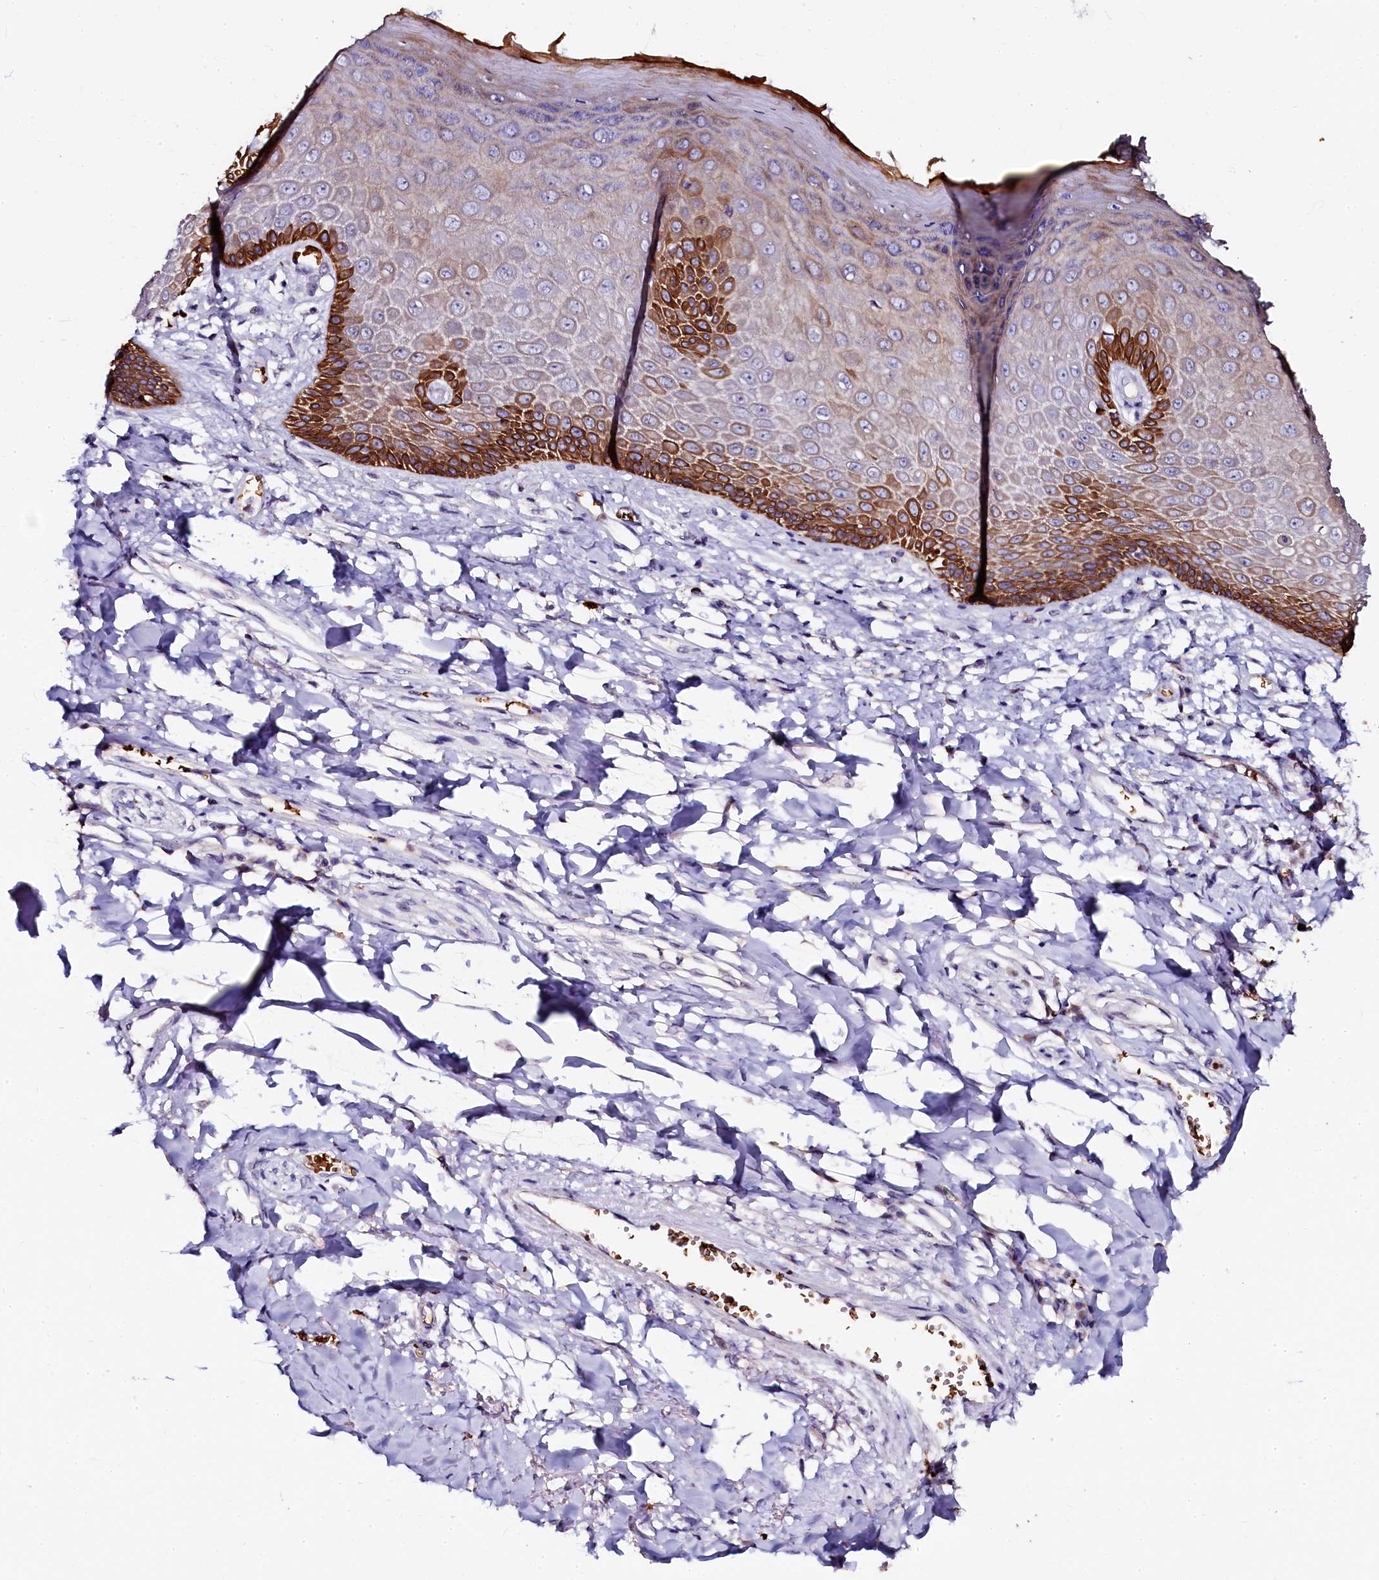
{"staining": {"intensity": "strong", "quantity": "<25%", "location": "cytoplasmic/membranous"}, "tissue": "skin", "cell_type": "Epidermal cells", "image_type": "normal", "snomed": [{"axis": "morphology", "description": "Normal tissue, NOS"}, {"axis": "topography", "description": "Anal"}], "caption": "Epidermal cells display medium levels of strong cytoplasmic/membranous expression in approximately <25% of cells in unremarkable skin.", "gene": "CTDSPL2", "patient": {"sex": "male", "age": 78}}